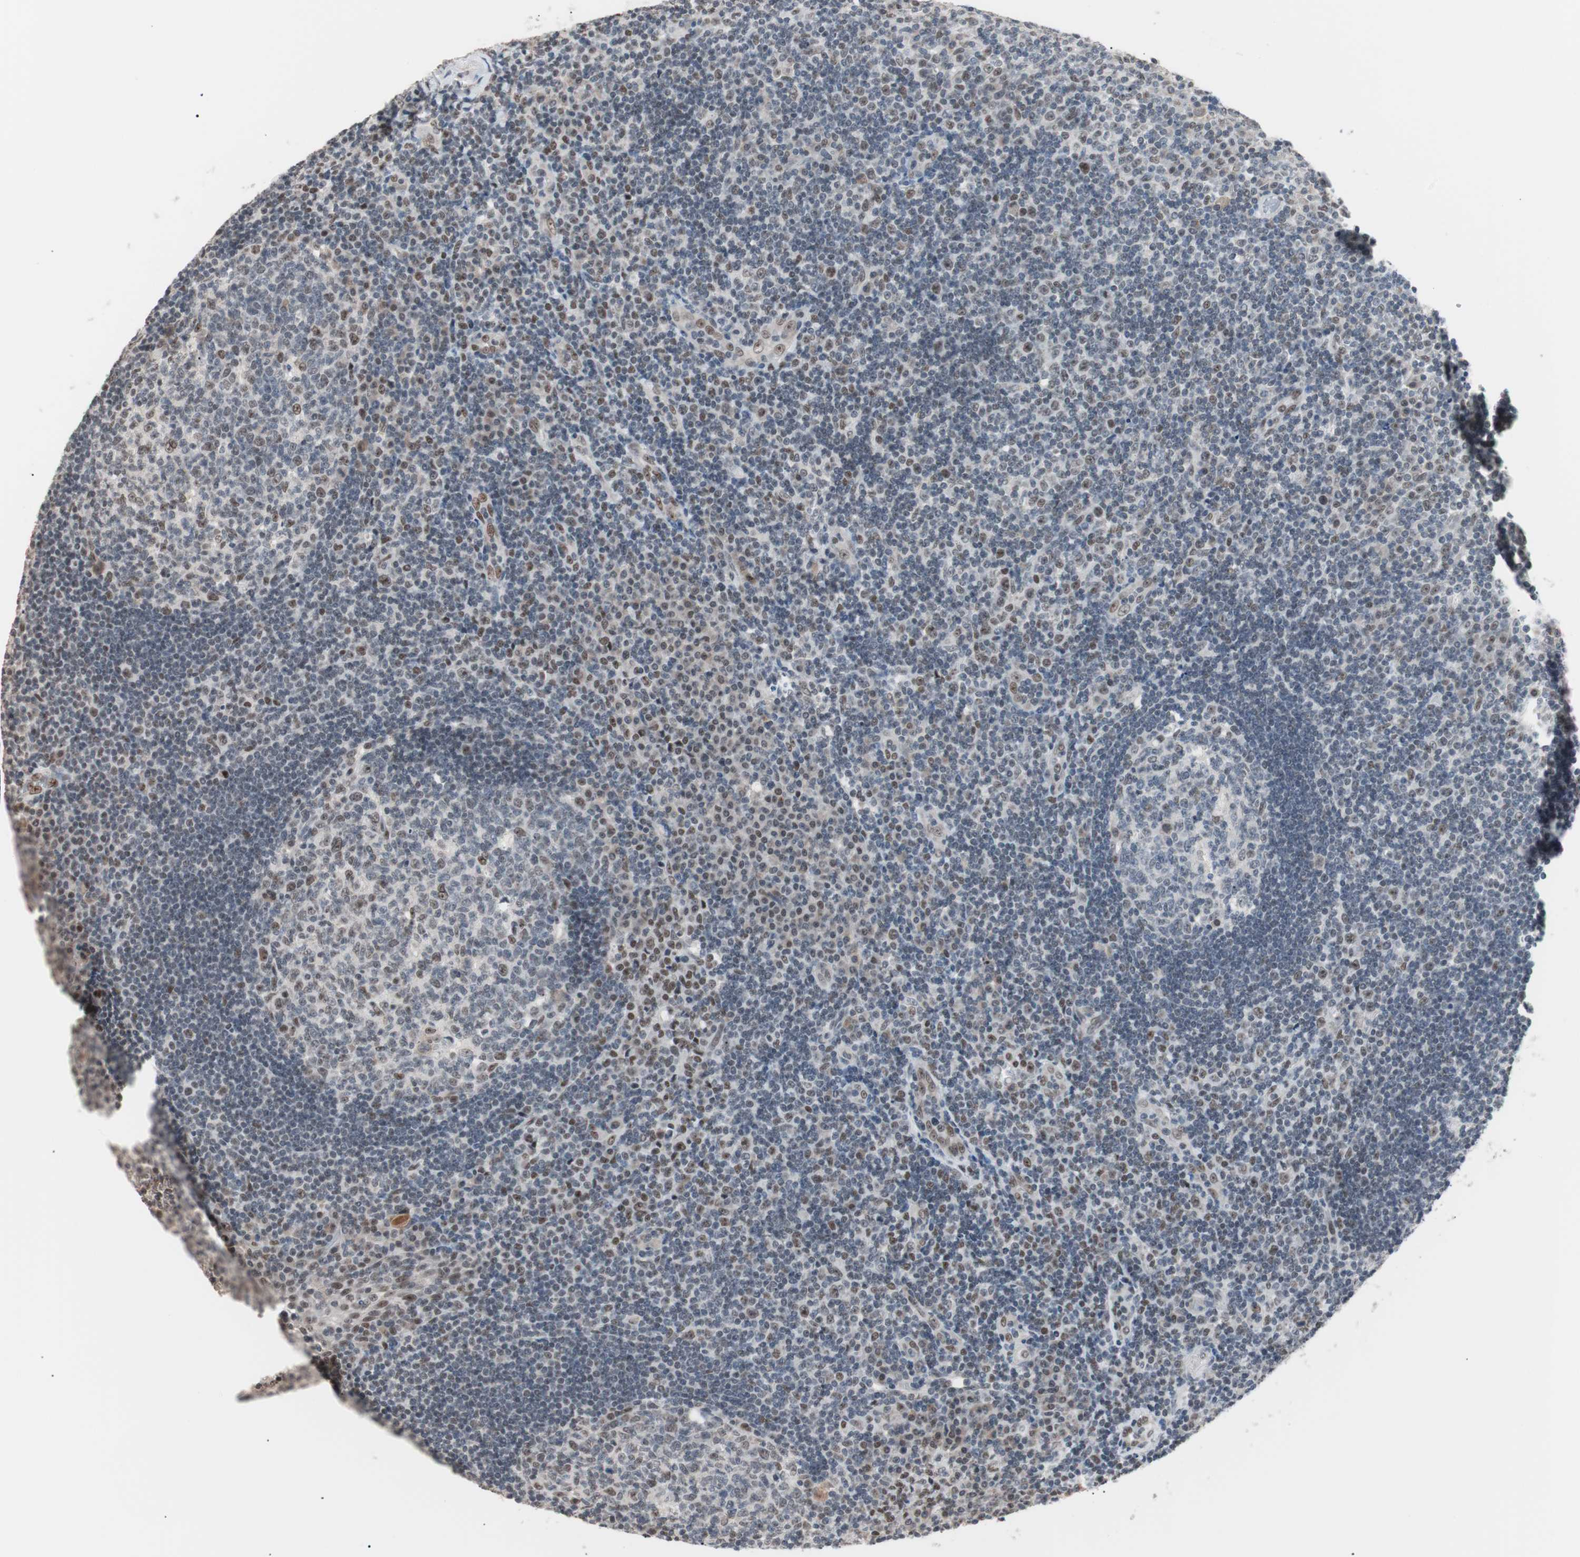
{"staining": {"intensity": "moderate", "quantity": "25%-75%", "location": "nuclear"}, "tissue": "tonsil", "cell_type": "Germinal center cells", "image_type": "normal", "snomed": [{"axis": "morphology", "description": "Normal tissue, NOS"}, {"axis": "topography", "description": "Tonsil"}], "caption": "Human tonsil stained for a protein (brown) shows moderate nuclear positive expression in about 25%-75% of germinal center cells.", "gene": "LIG3", "patient": {"sex": "female", "age": 40}}